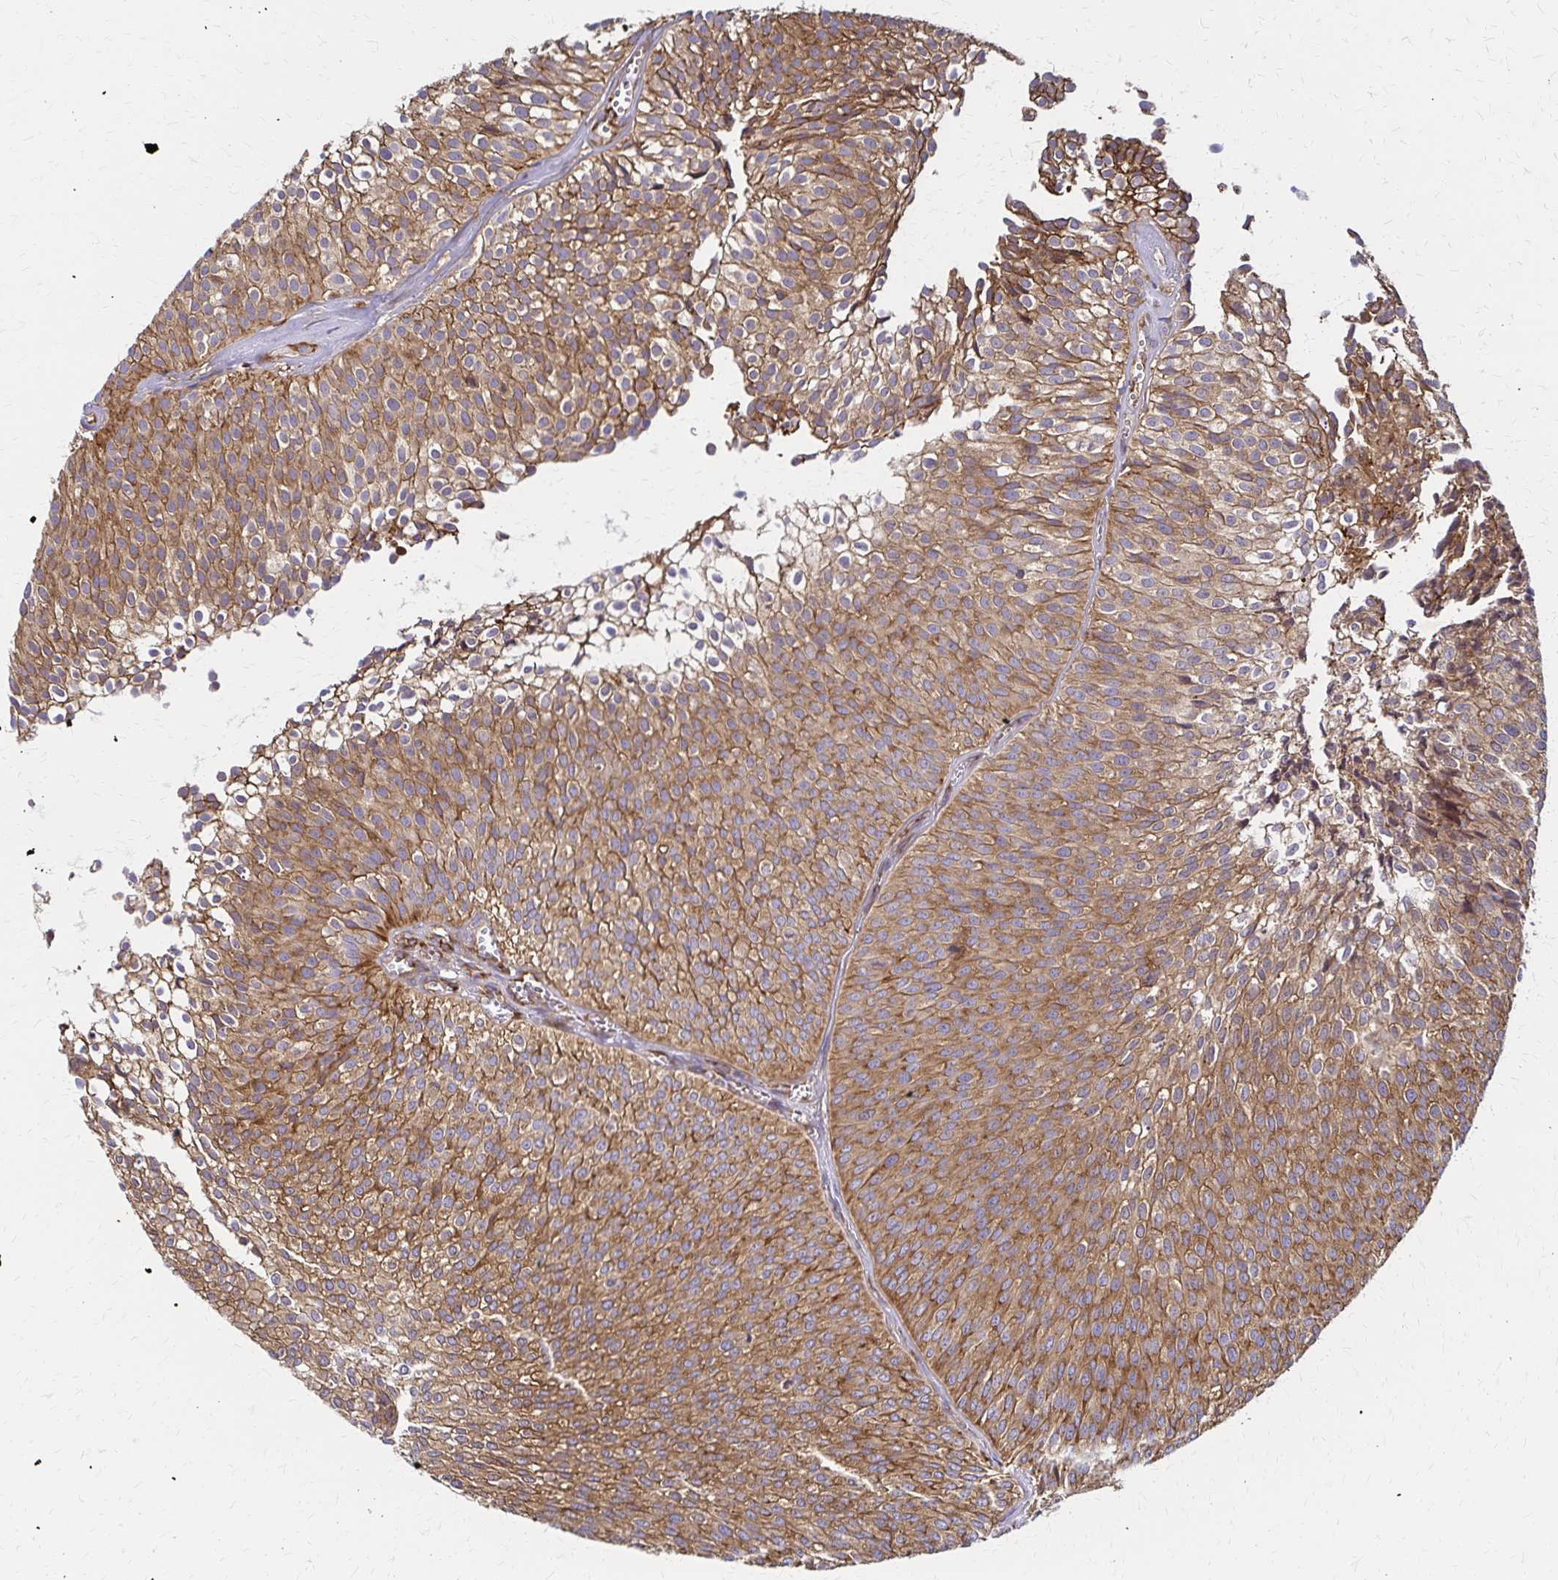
{"staining": {"intensity": "moderate", "quantity": ">75%", "location": "cytoplasmic/membranous"}, "tissue": "urothelial cancer", "cell_type": "Tumor cells", "image_type": "cancer", "snomed": [{"axis": "morphology", "description": "Urothelial carcinoma, Low grade"}, {"axis": "topography", "description": "Urinary bladder"}], "caption": "Low-grade urothelial carcinoma stained with IHC demonstrates moderate cytoplasmic/membranous positivity in about >75% of tumor cells.", "gene": "WASF2", "patient": {"sex": "male", "age": 91}}